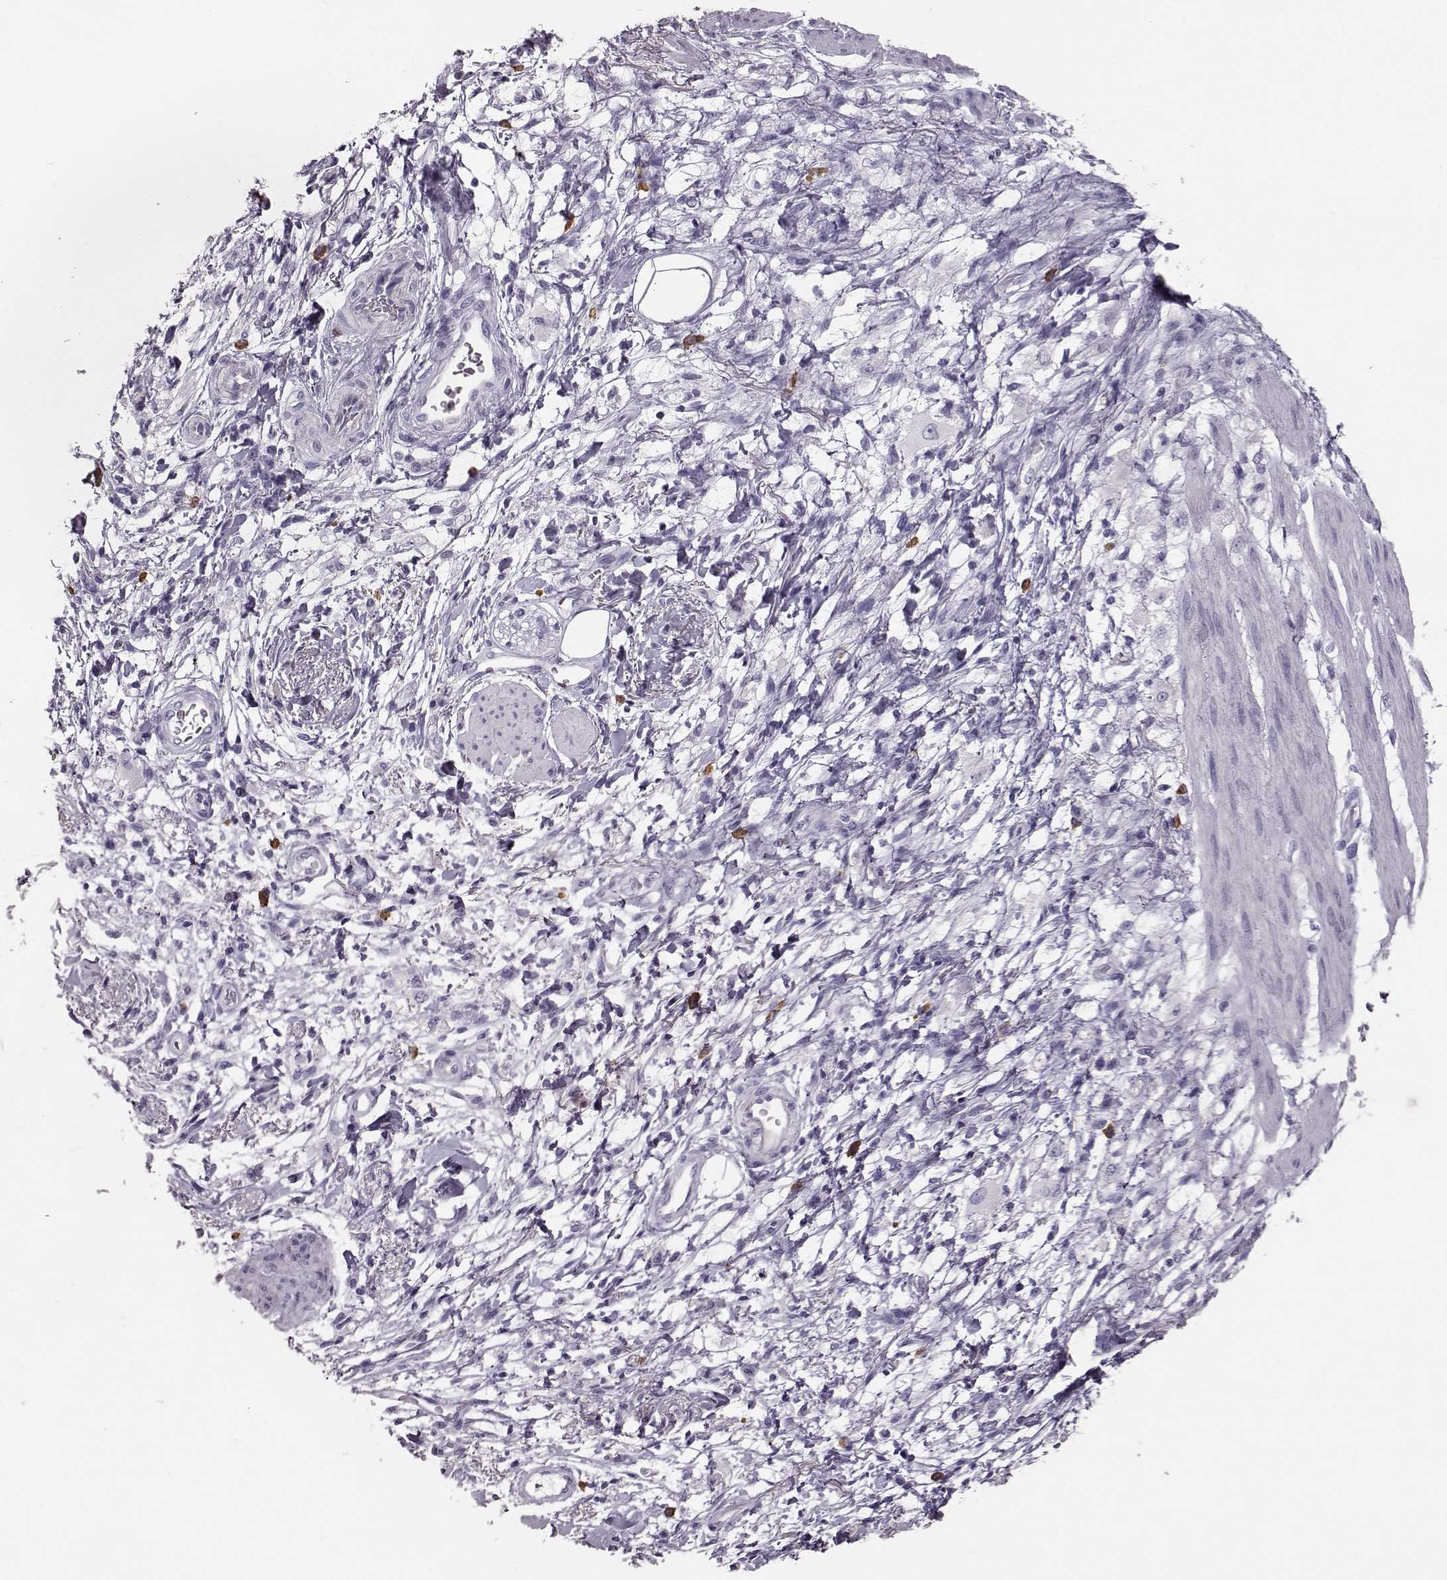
{"staining": {"intensity": "negative", "quantity": "none", "location": "none"}, "tissue": "stomach cancer", "cell_type": "Tumor cells", "image_type": "cancer", "snomed": [{"axis": "morphology", "description": "Adenocarcinoma, NOS"}, {"axis": "topography", "description": "Stomach"}], "caption": "Immunohistochemistry histopathology image of neoplastic tissue: adenocarcinoma (stomach) stained with DAB shows no significant protein positivity in tumor cells.", "gene": "NPTXR", "patient": {"sex": "female", "age": 60}}